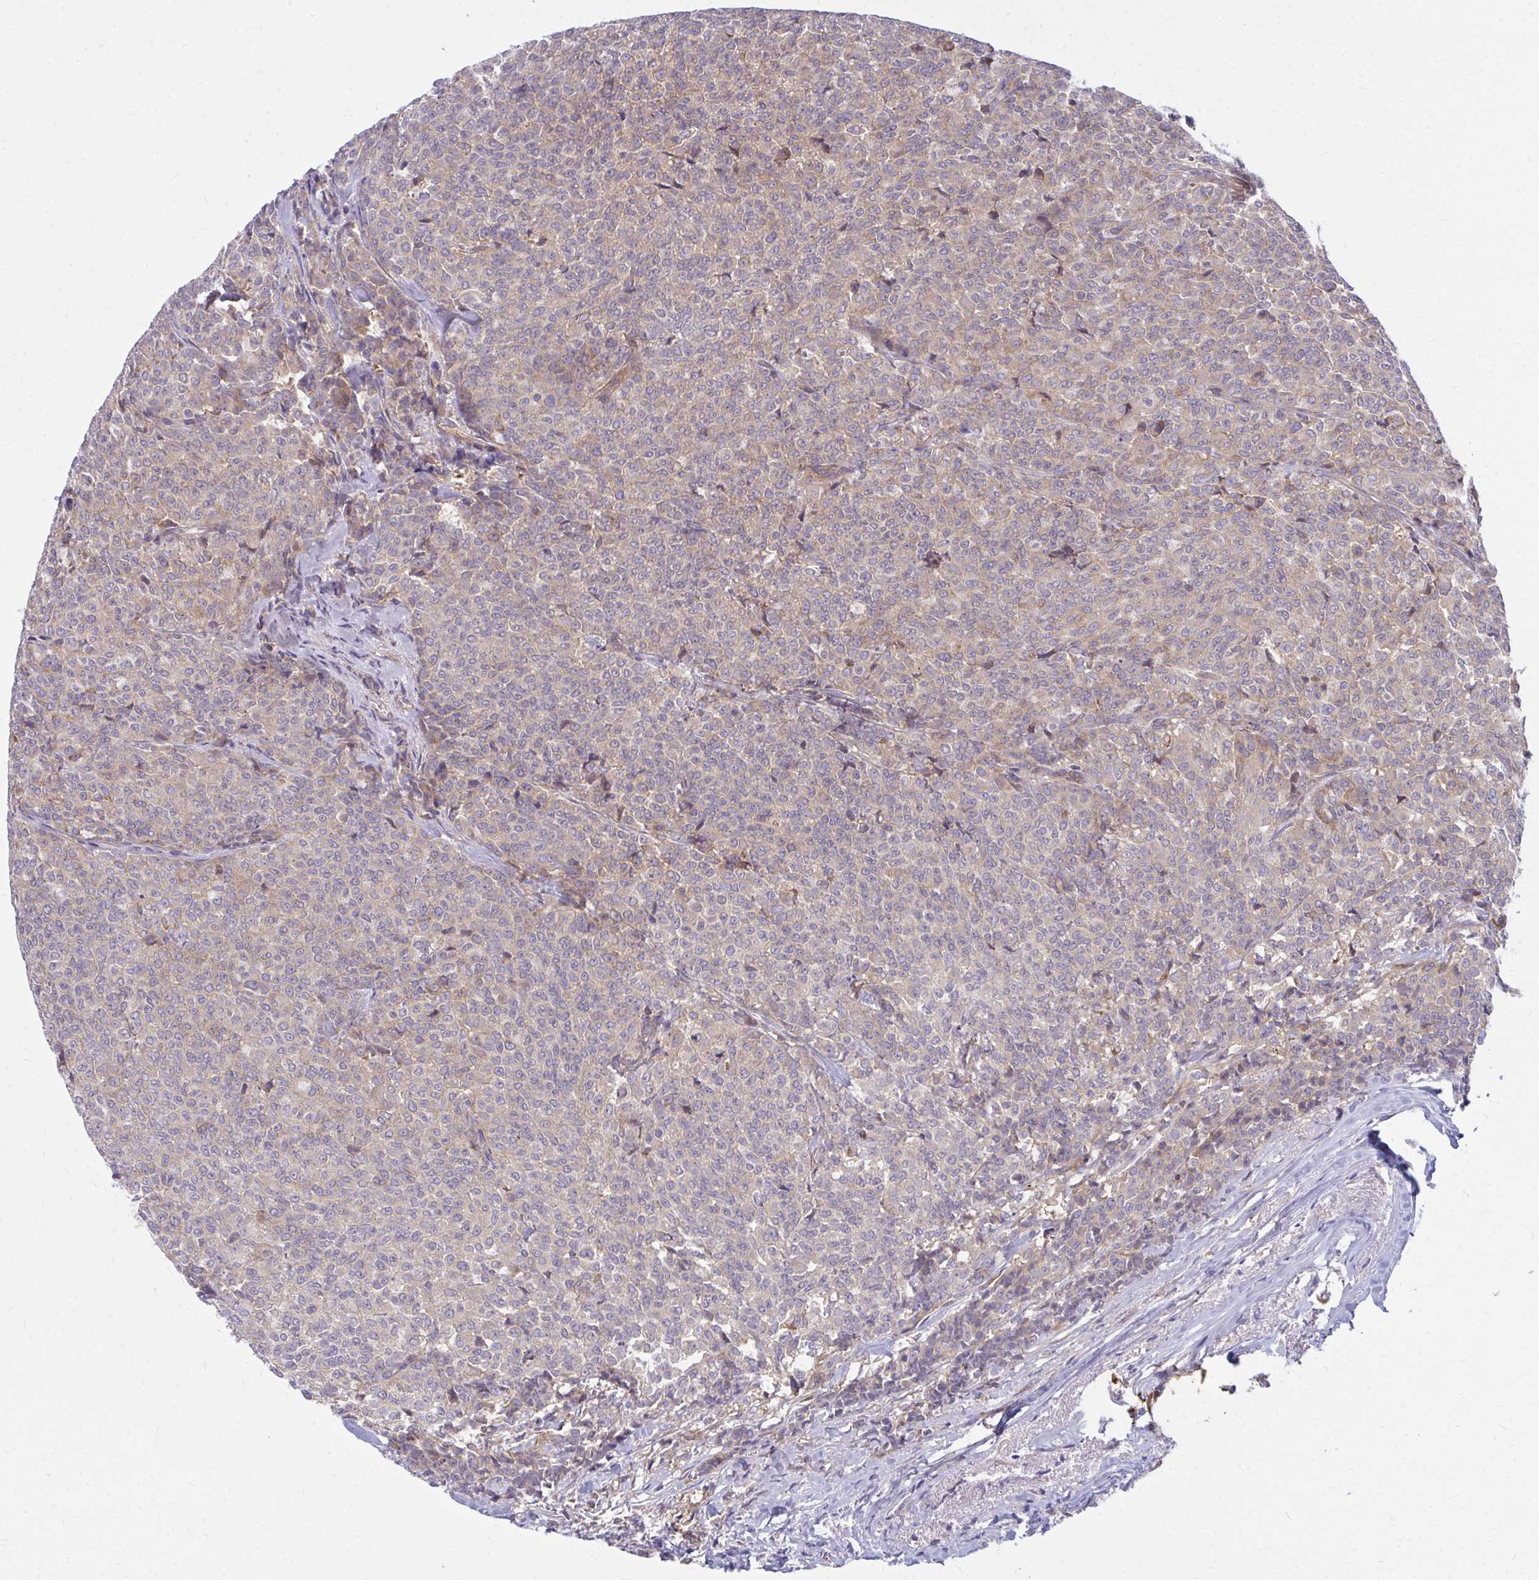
{"staining": {"intensity": "weak", "quantity": "25%-75%", "location": "cytoplasmic/membranous"}, "tissue": "breast cancer", "cell_type": "Tumor cells", "image_type": "cancer", "snomed": [{"axis": "morphology", "description": "Duct carcinoma"}, {"axis": "topography", "description": "Breast"}], "caption": "About 25%-75% of tumor cells in human breast infiltrating ductal carcinoma reveal weak cytoplasmic/membranous protein expression as visualized by brown immunohistochemical staining.", "gene": "CEMP1", "patient": {"sex": "female", "age": 91}}